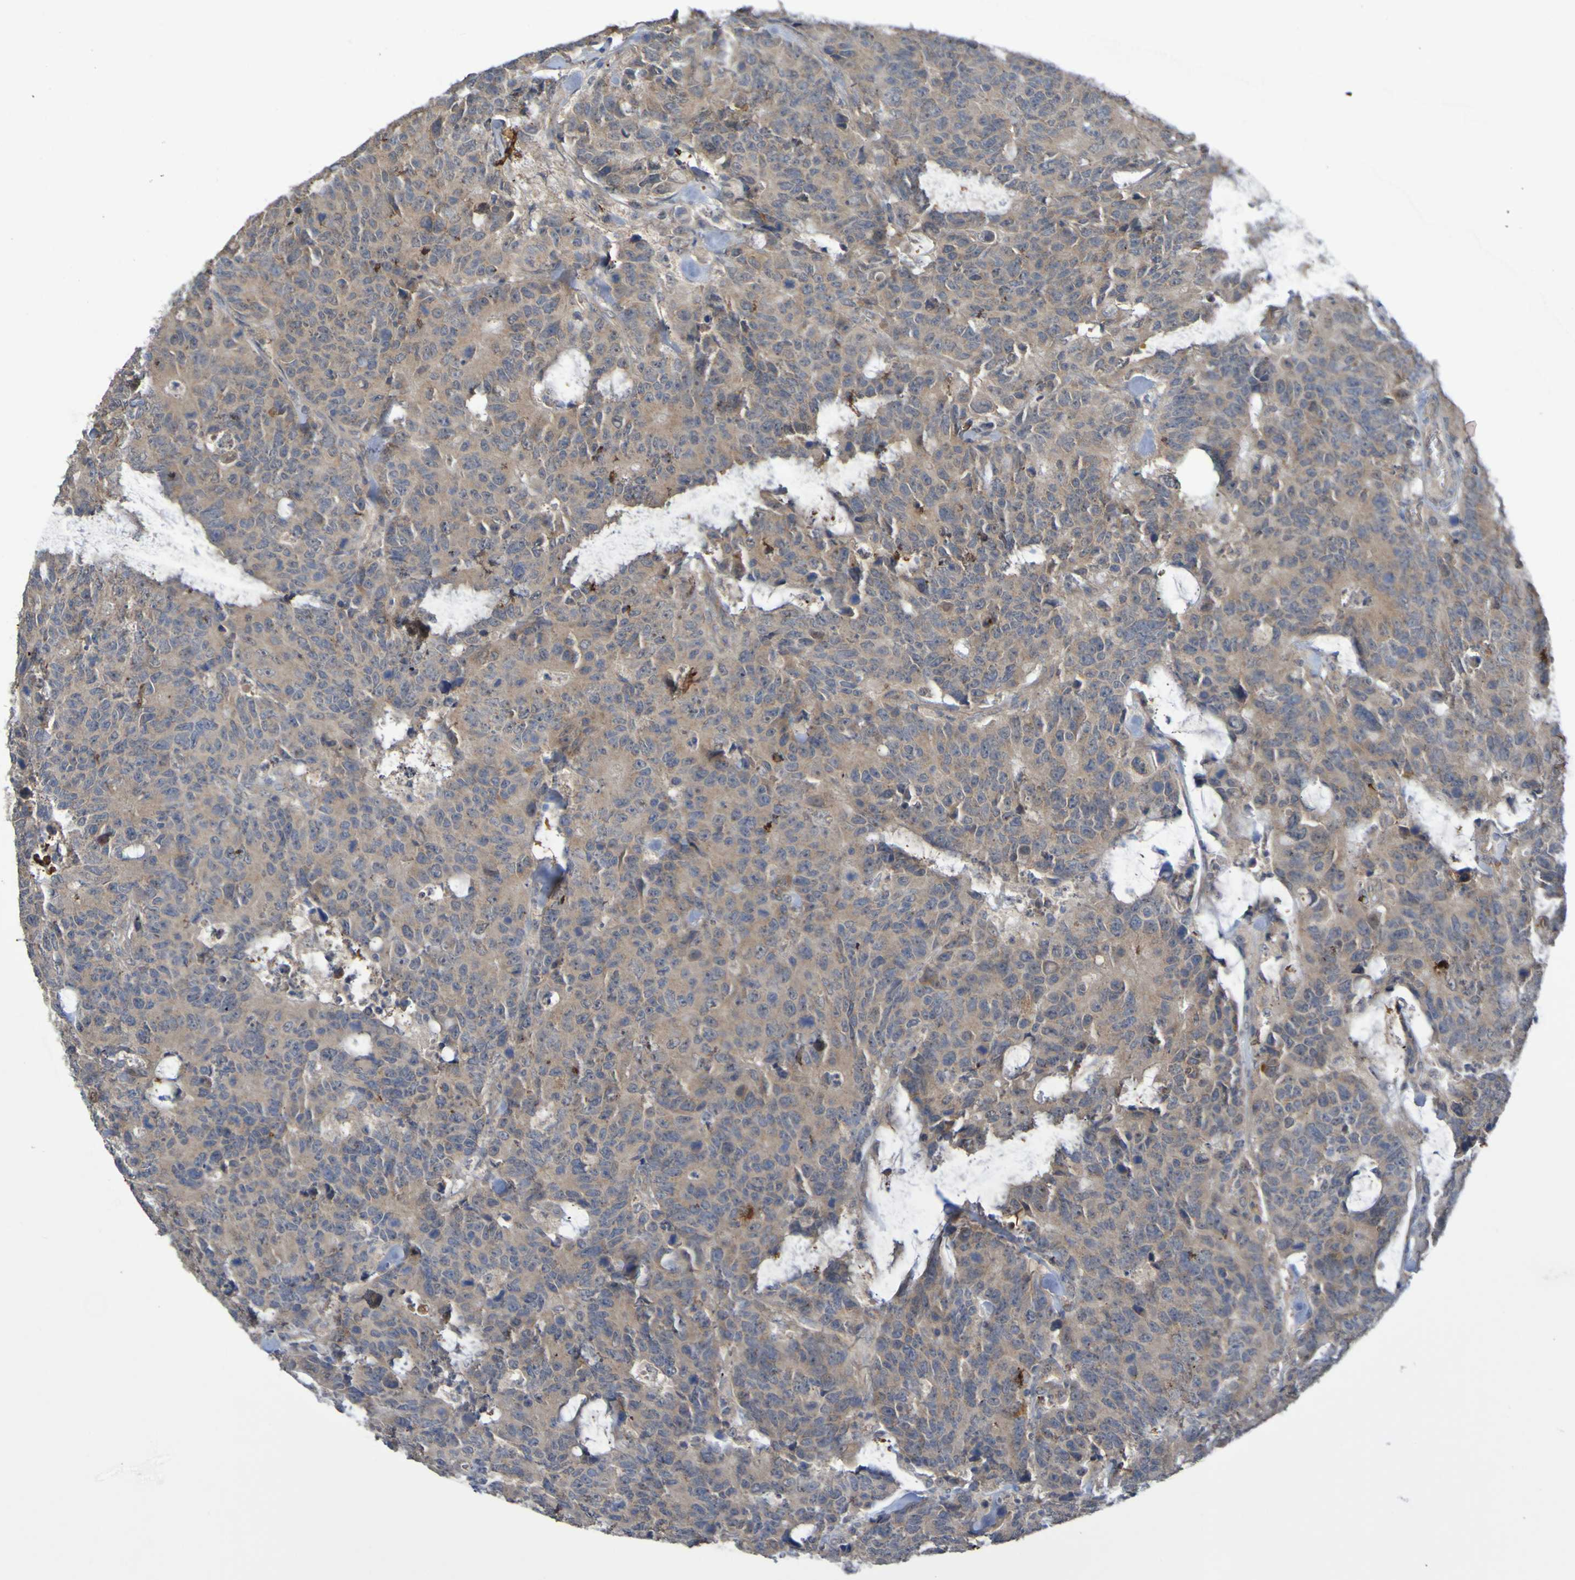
{"staining": {"intensity": "moderate", "quantity": ">75%", "location": "cytoplasmic/membranous"}, "tissue": "colorectal cancer", "cell_type": "Tumor cells", "image_type": "cancer", "snomed": [{"axis": "morphology", "description": "Adenocarcinoma, NOS"}, {"axis": "topography", "description": "Colon"}], "caption": "Immunohistochemical staining of colorectal cancer (adenocarcinoma) reveals medium levels of moderate cytoplasmic/membranous staining in about >75% of tumor cells.", "gene": "ANGPT4", "patient": {"sex": "female", "age": 86}}